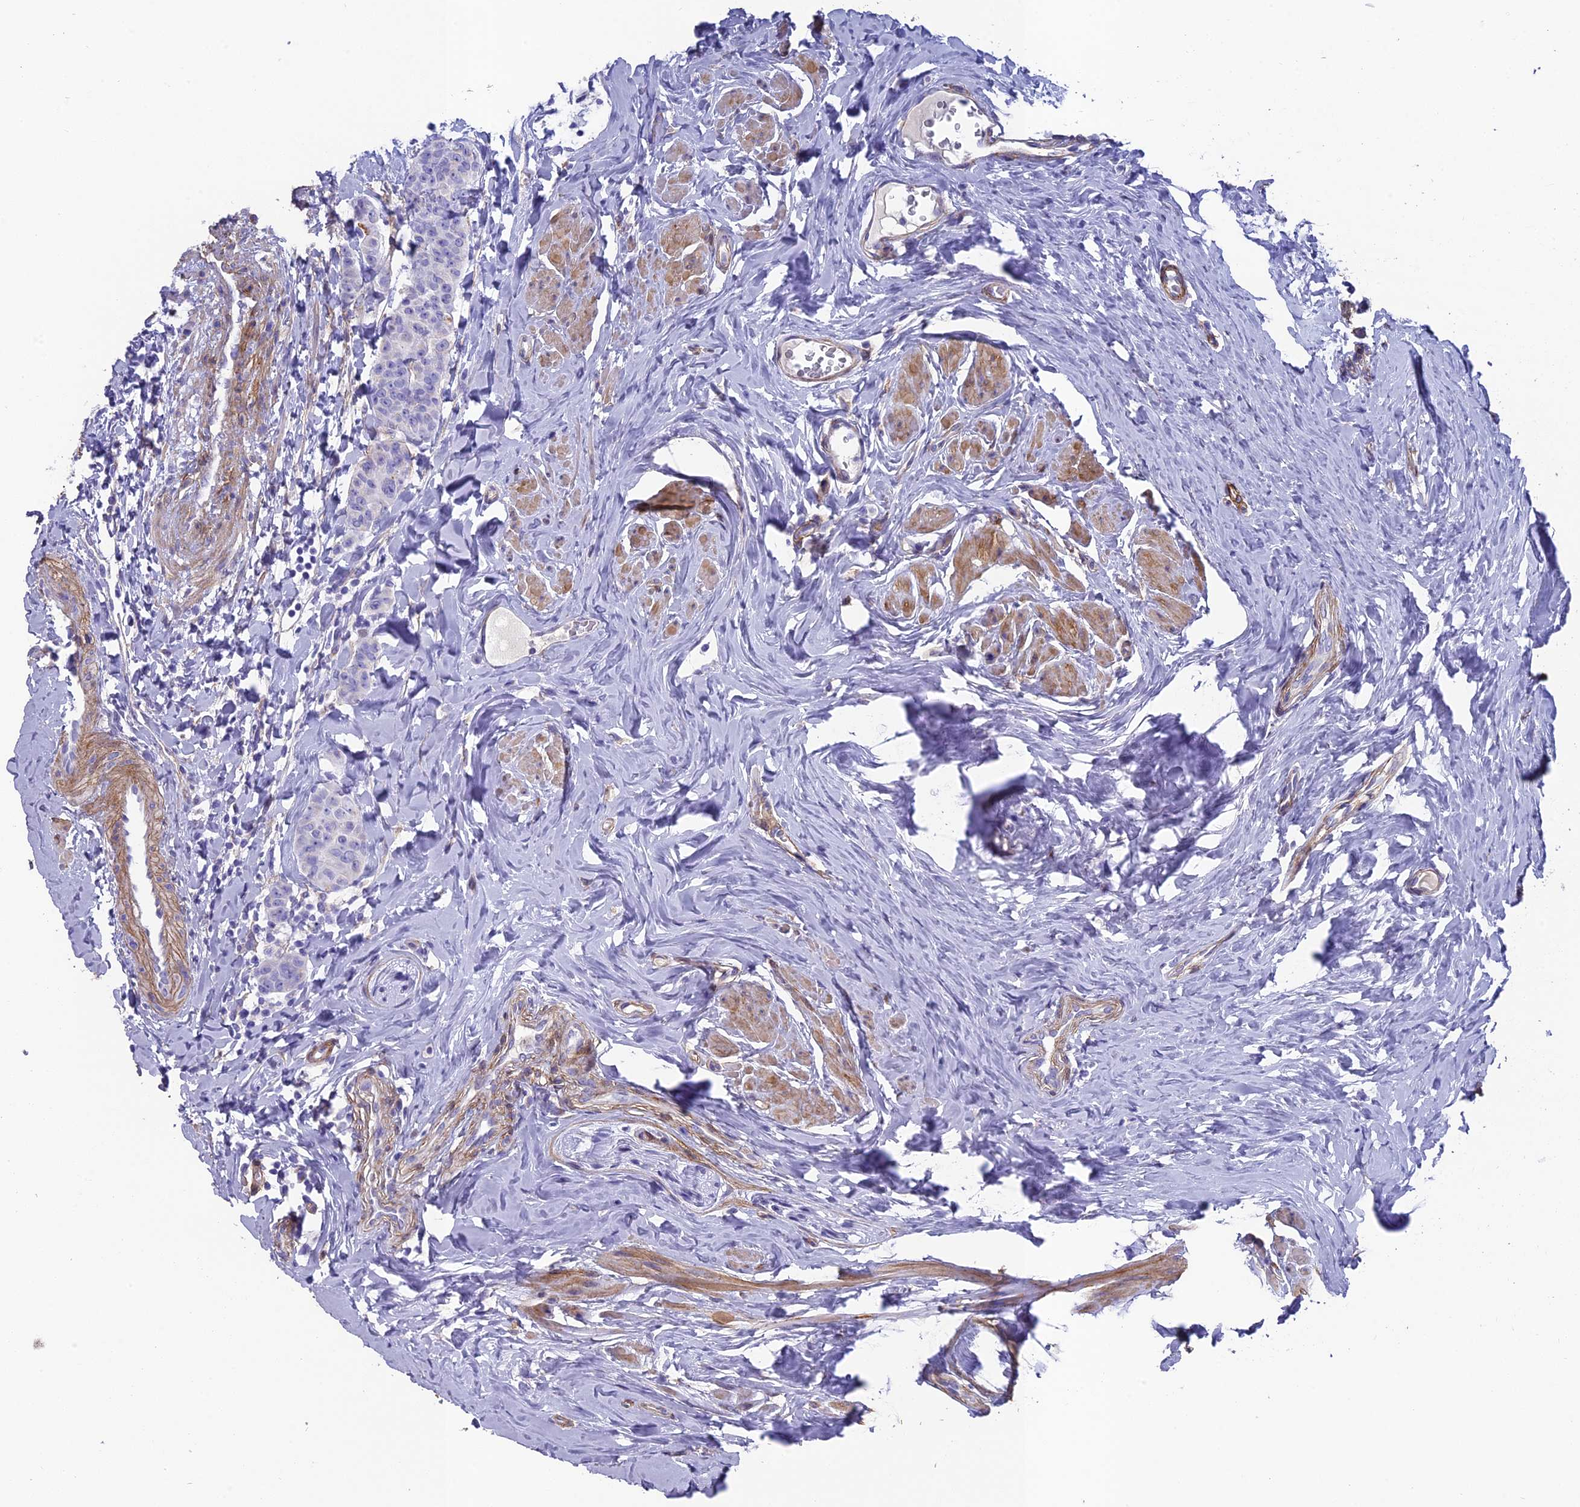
{"staining": {"intensity": "negative", "quantity": "none", "location": "none"}, "tissue": "breast cancer", "cell_type": "Tumor cells", "image_type": "cancer", "snomed": [{"axis": "morphology", "description": "Duct carcinoma"}, {"axis": "topography", "description": "Breast"}], "caption": "Tumor cells show no significant positivity in invasive ductal carcinoma (breast).", "gene": "TNS1", "patient": {"sex": "female", "age": 40}}